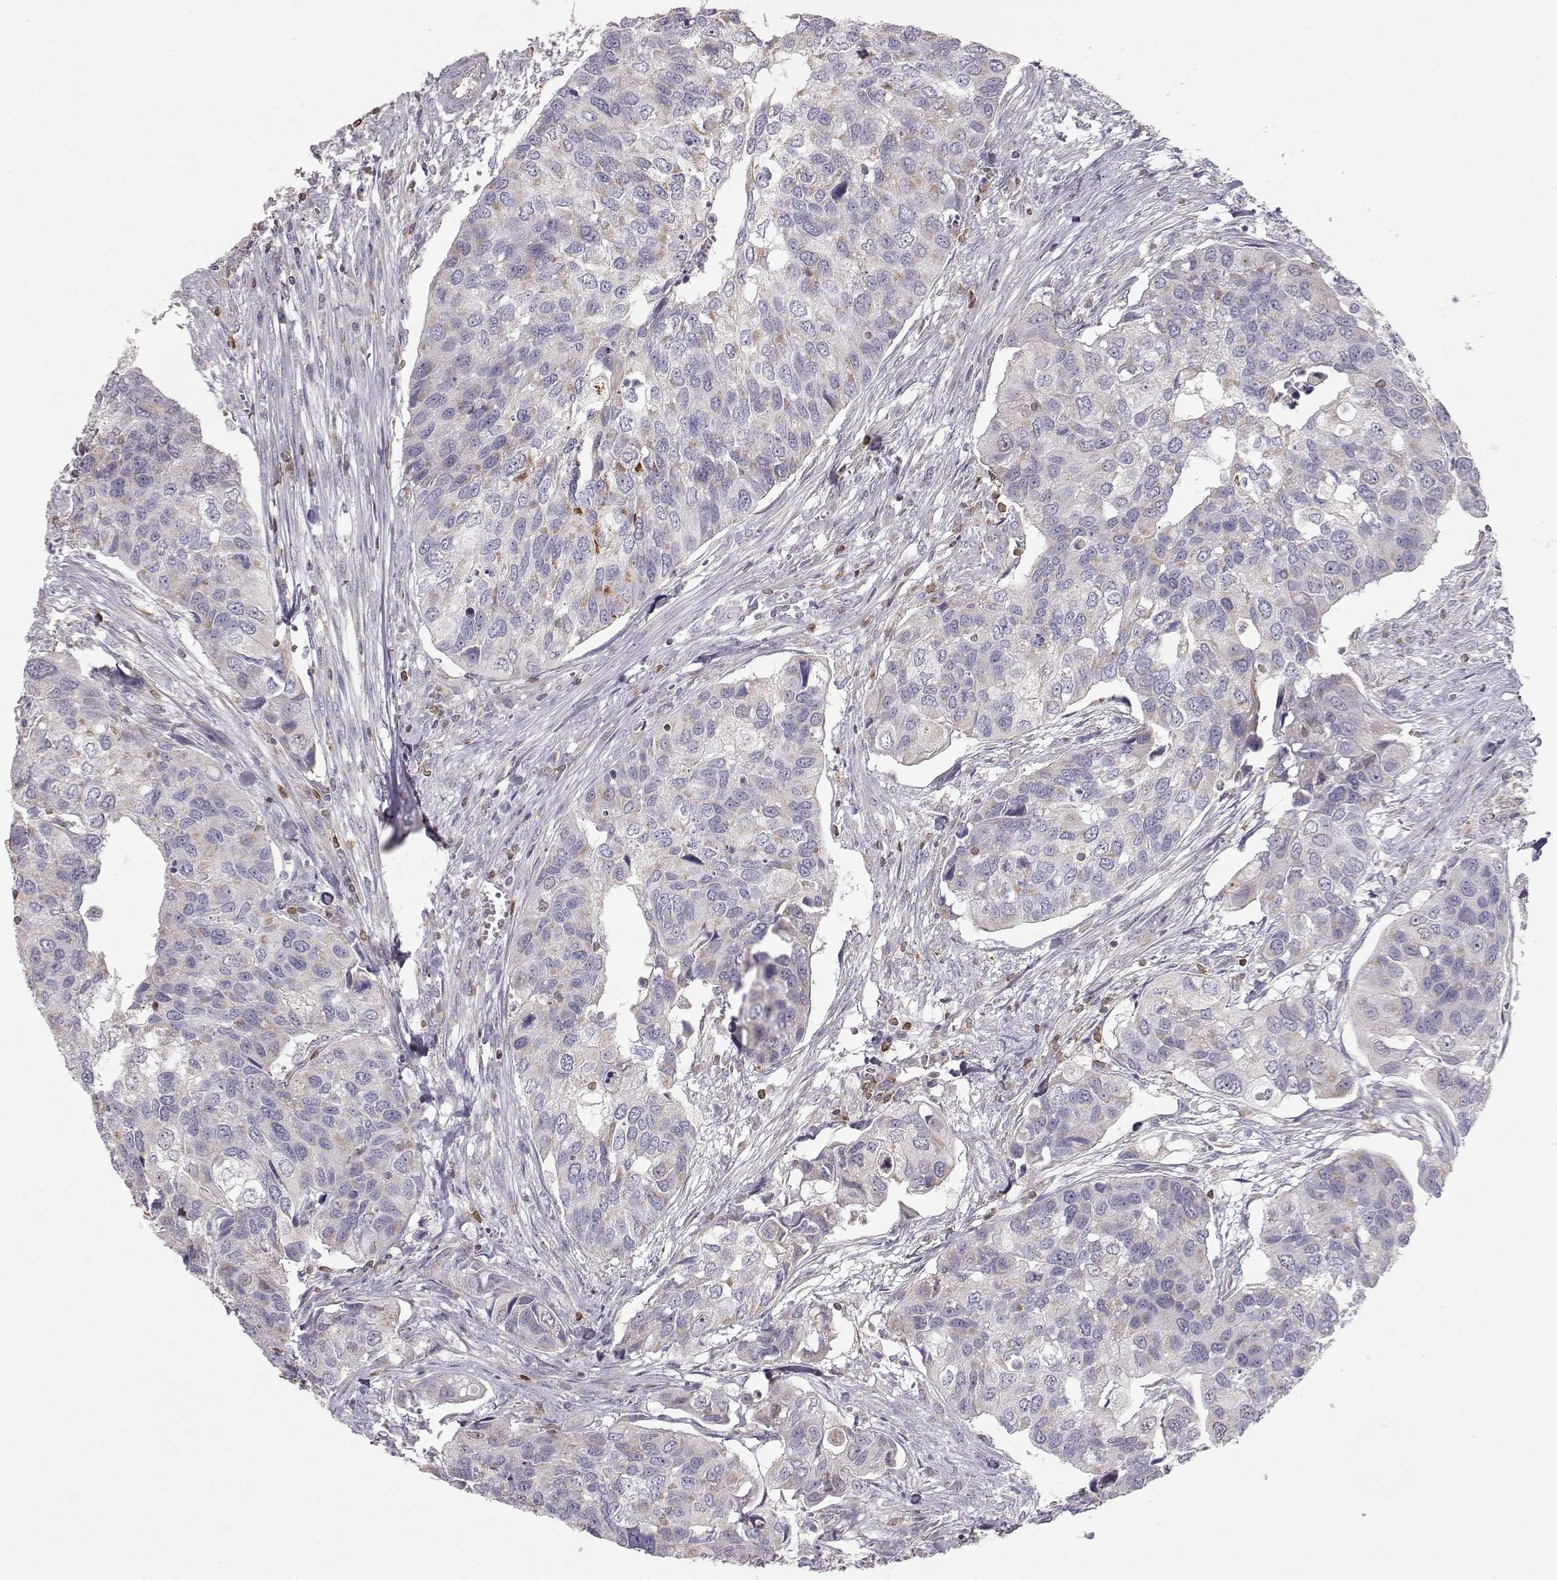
{"staining": {"intensity": "weak", "quantity": "<25%", "location": "cytoplasmic/membranous"}, "tissue": "urothelial cancer", "cell_type": "Tumor cells", "image_type": "cancer", "snomed": [{"axis": "morphology", "description": "Urothelial carcinoma, High grade"}, {"axis": "topography", "description": "Urinary bladder"}], "caption": "There is no significant positivity in tumor cells of high-grade urothelial carcinoma.", "gene": "GRAP2", "patient": {"sex": "male", "age": 60}}